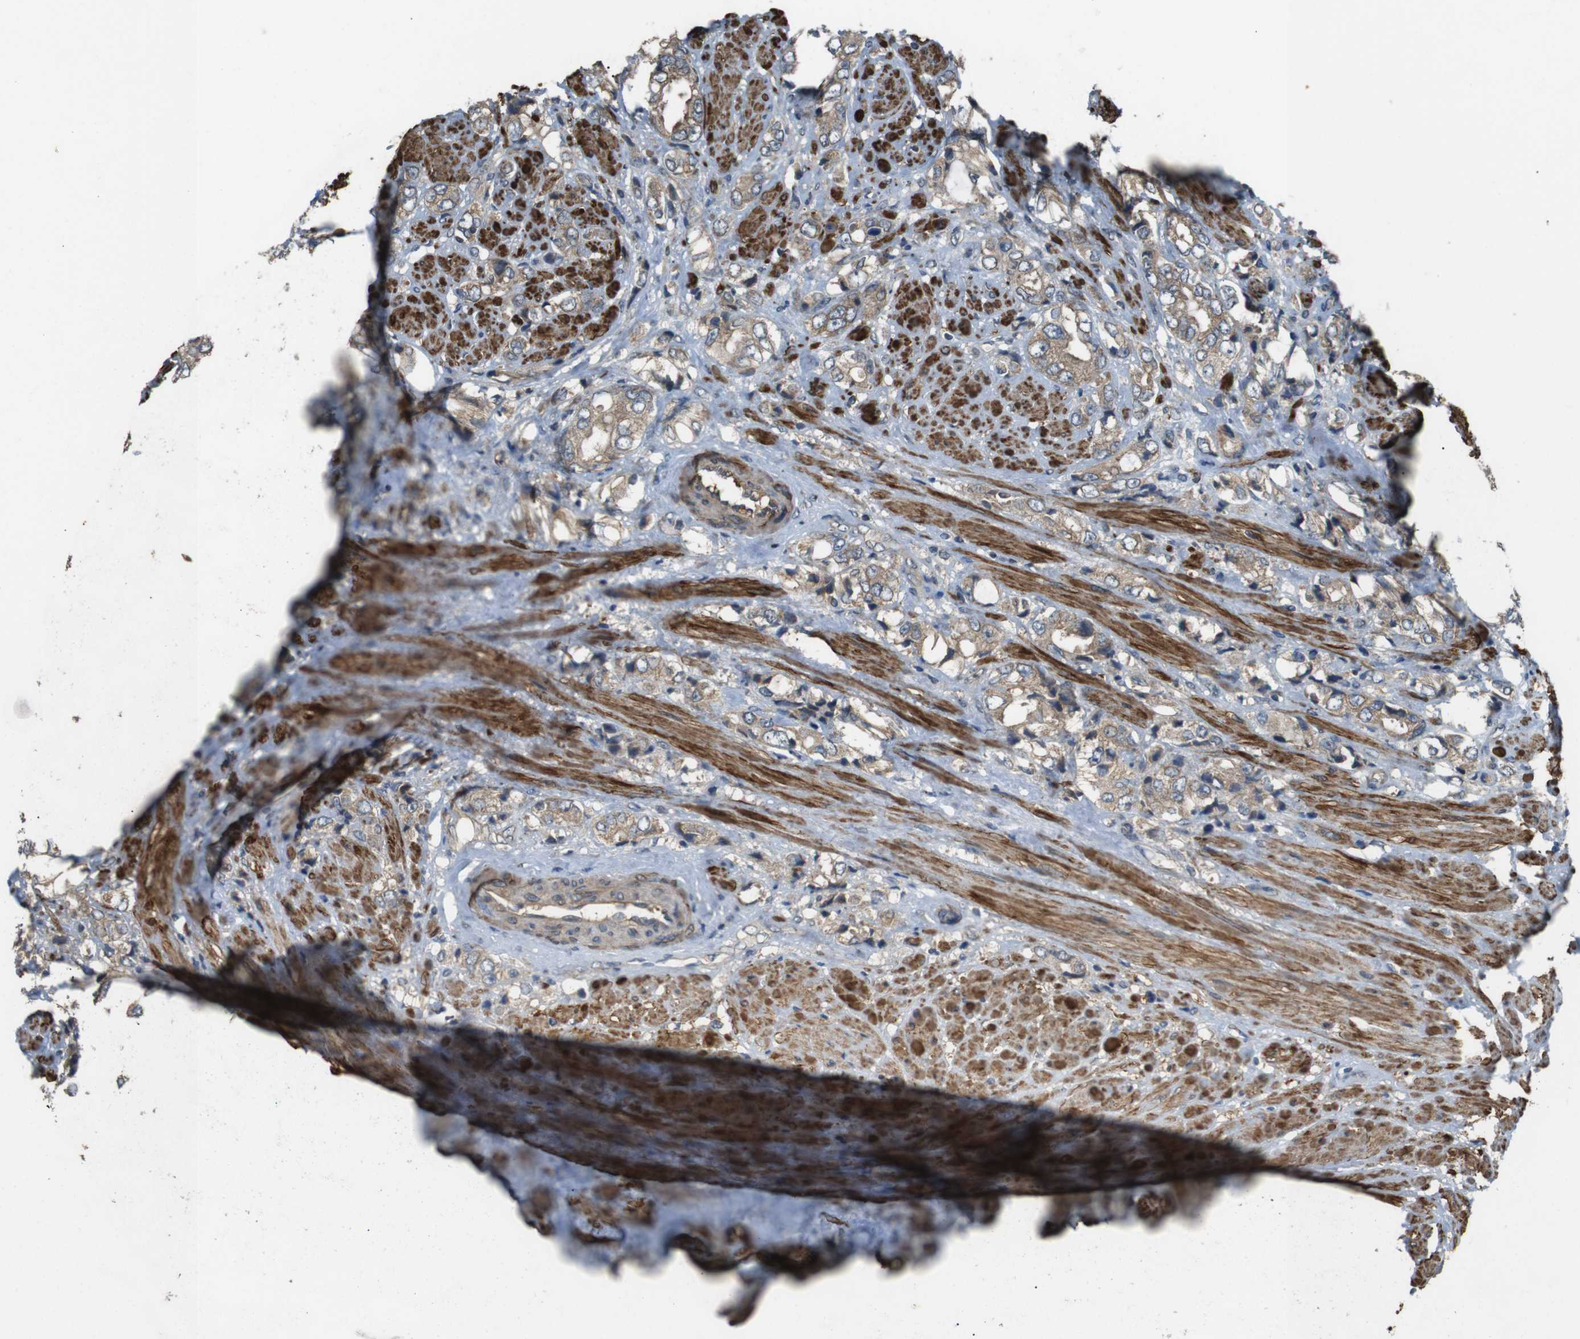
{"staining": {"intensity": "weak", "quantity": ">75%", "location": "cytoplasmic/membranous"}, "tissue": "prostate cancer", "cell_type": "Tumor cells", "image_type": "cancer", "snomed": [{"axis": "morphology", "description": "Adenocarcinoma, High grade"}, {"axis": "topography", "description": "Prostate"}], "caption": "Immunohistochemical staining of human adenocarcinoma (high-grade) (prostate) displays low levels of weak cytoplasmic/membranous expression in approximately >75% of tumor cells.", "gene": "FUT2", "patient": {"sex": "male", "age": 61}}